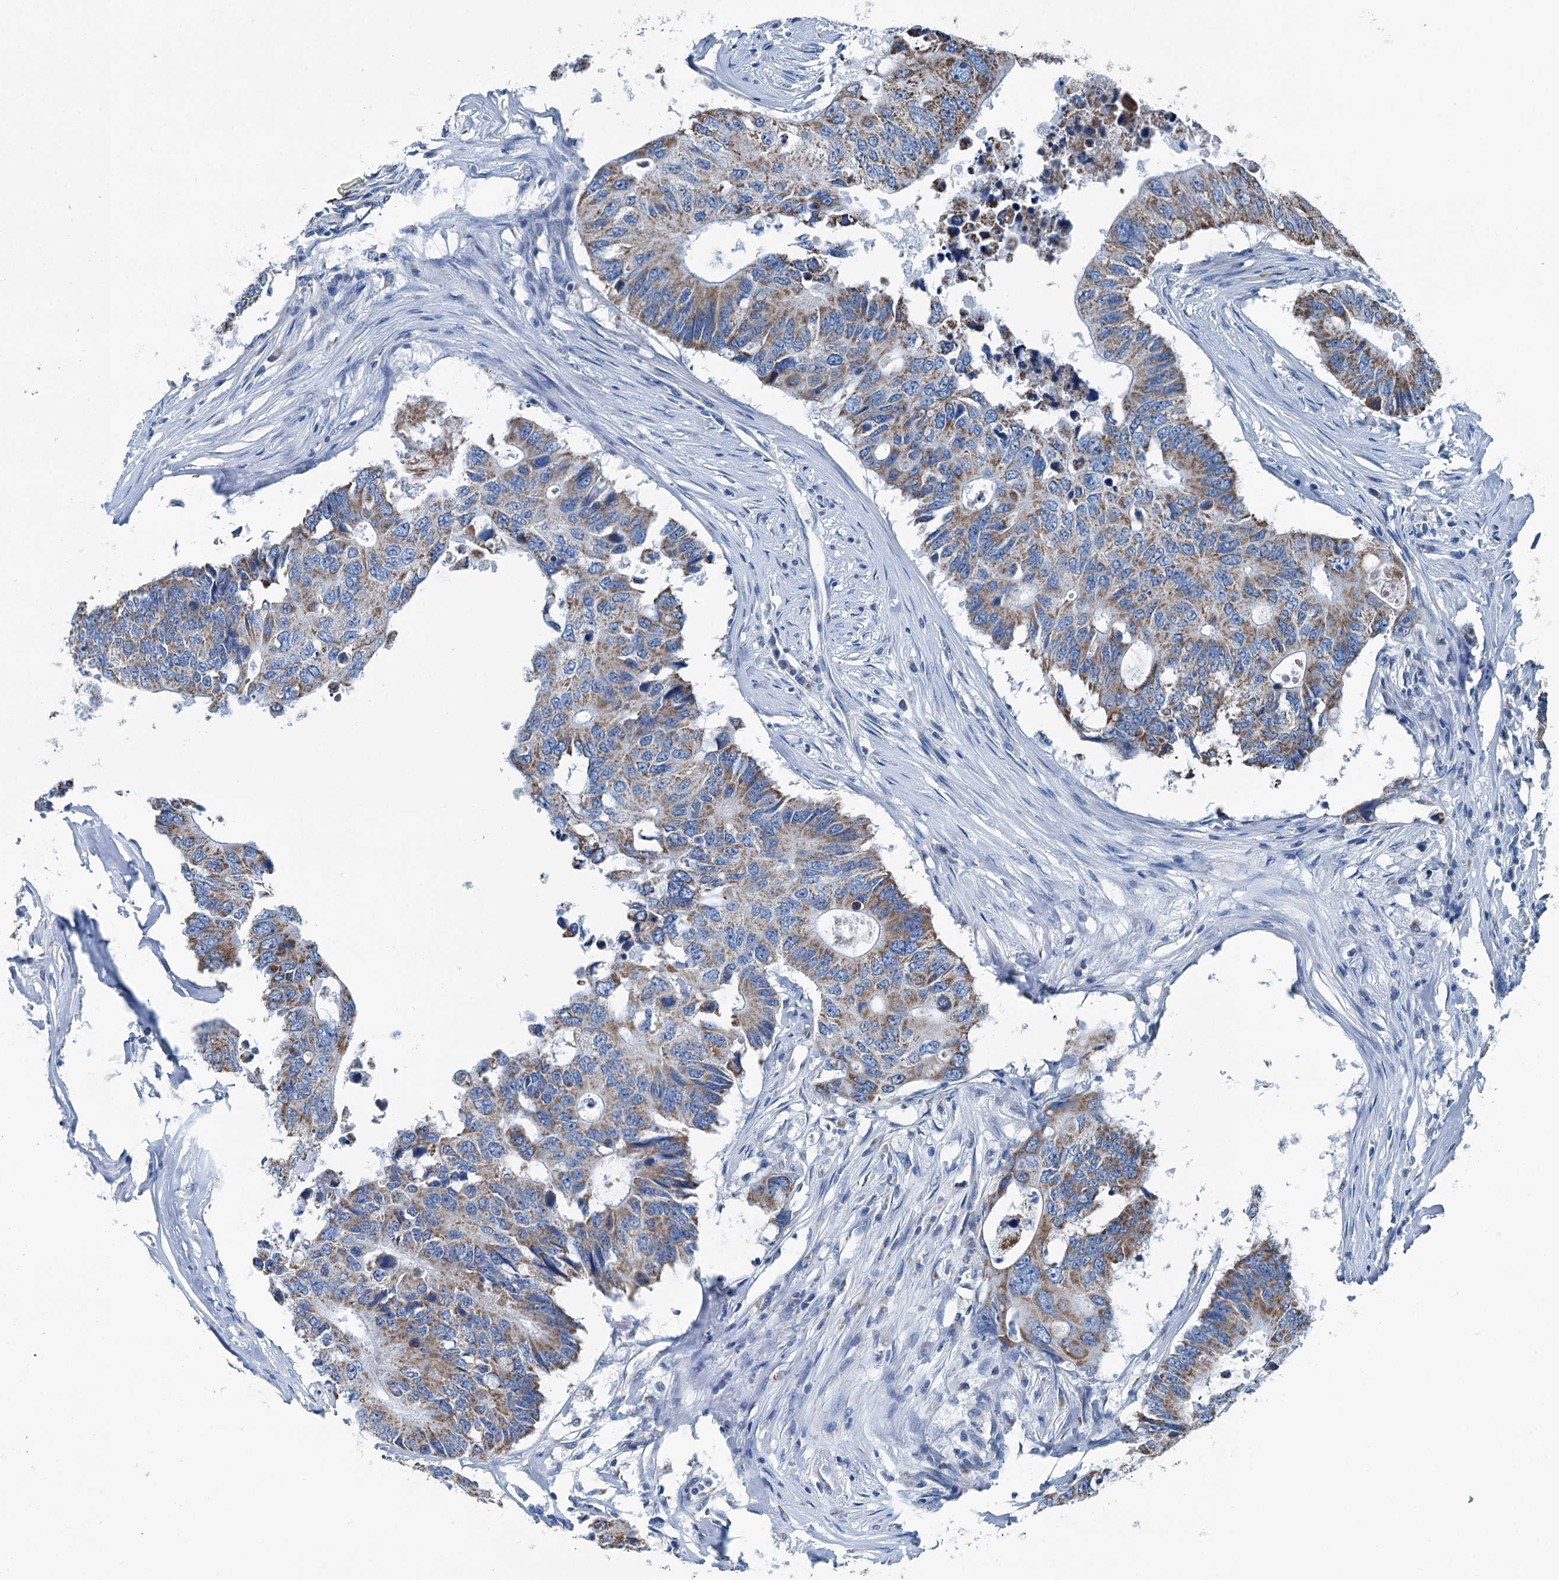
{"staining": {"intensity": "moderate", "quantity": ">75%", "location": "cytoplasmic/membranous"}, "tissue": "colorectal cancer", "cell_type": "Tumor cells", "image_type": "cancer", "snomed": [{"axis": "morphology", "description": "Adenocarcinoma, NOS"}, {"axis": "topography", "description": "Colon"}], "caption": "This image shows IHC staining of adenocarcinoma (colorectal), with medium moderate cytoplasmic/membranous expression in approximately >75% of tumor cells.", "gene": "TRPT1", "patient": {"sex": "male", "age": 71}}